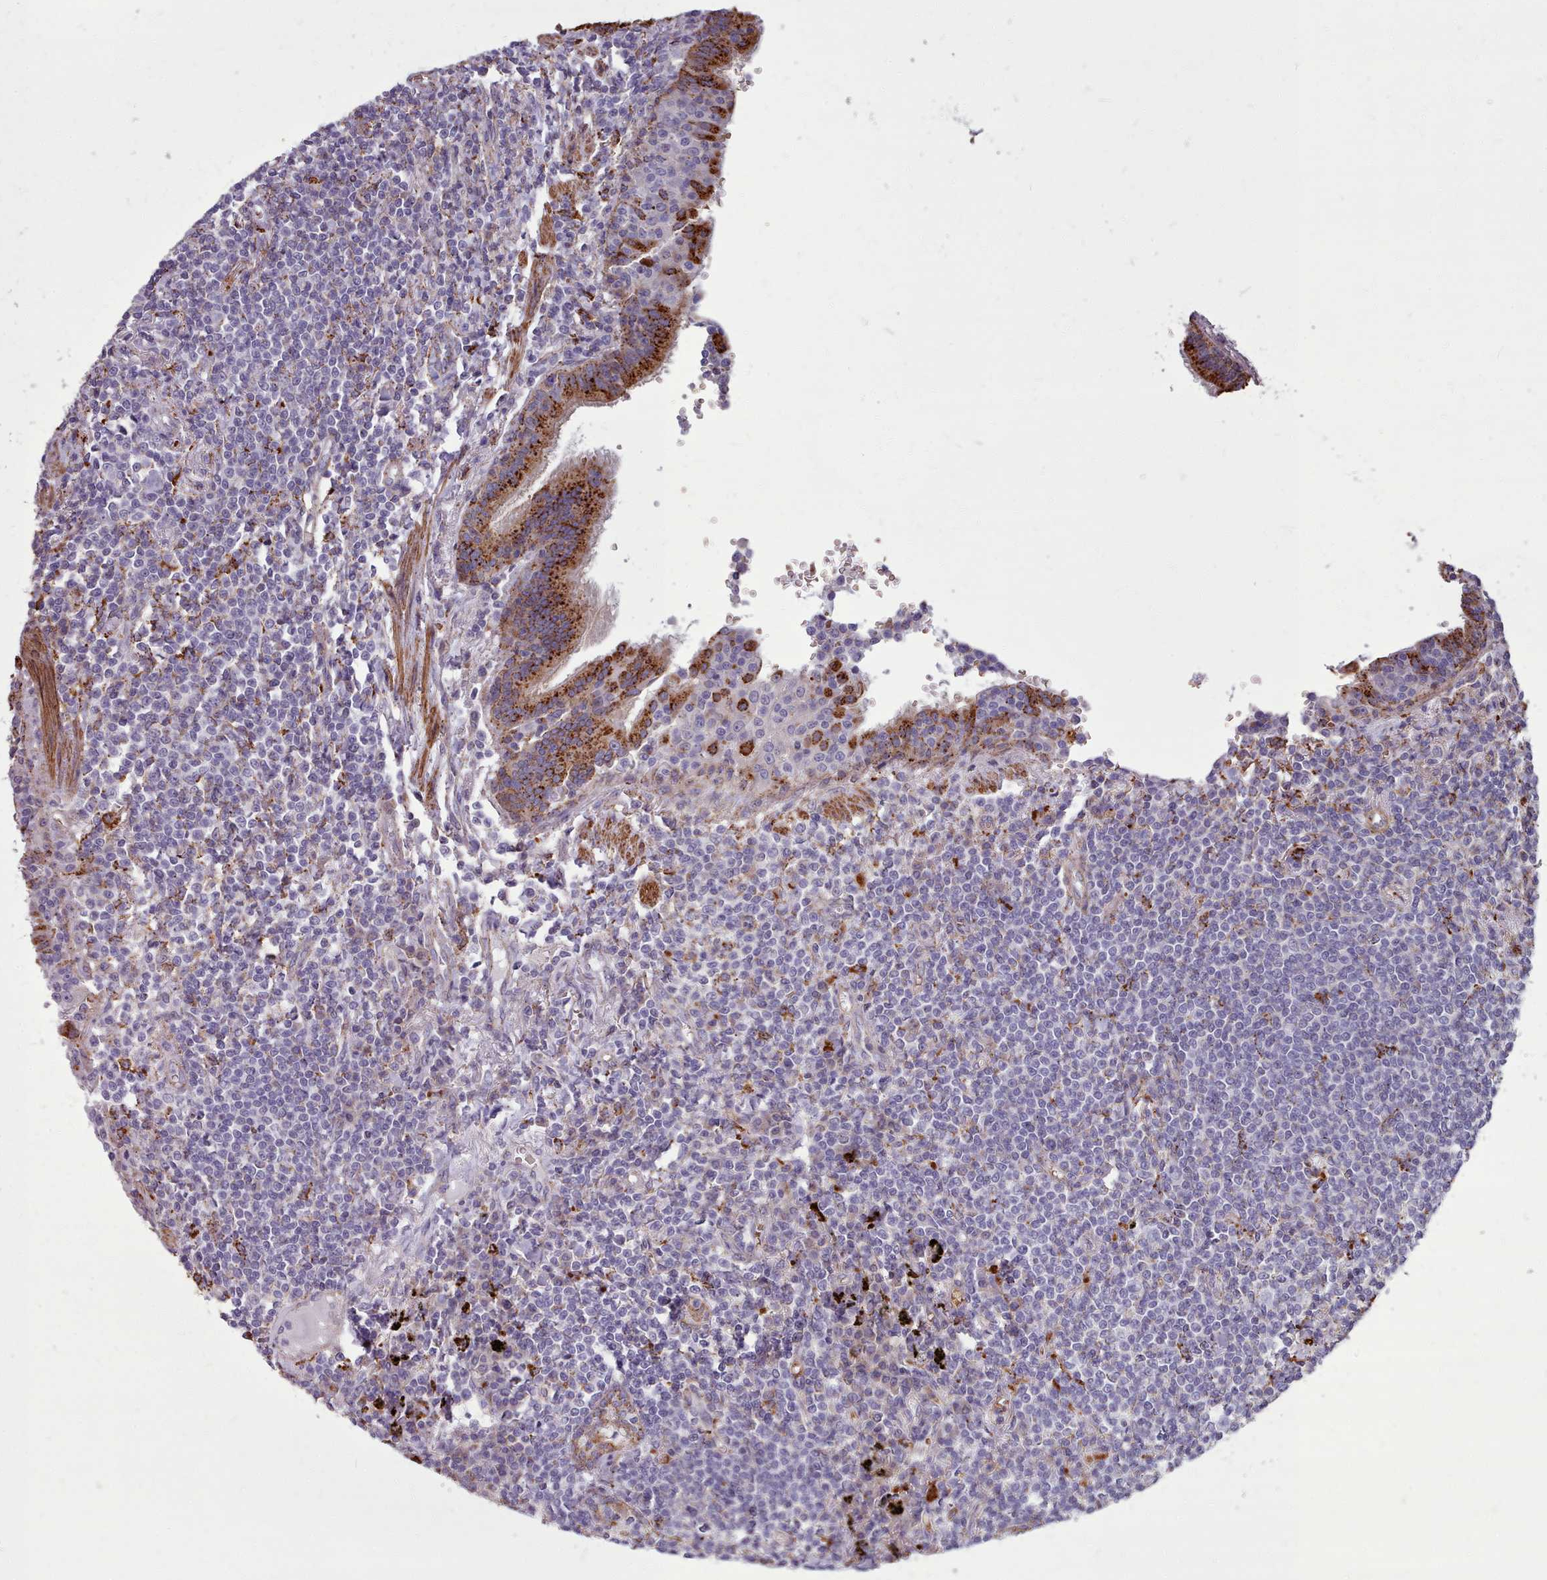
{"staining": {"intensity": "negative", "quantity": "none", "location": "none"}, "tissue": "lymphoma", "cell_type": "Tumor cells", "image_type": "cancer", "snomed": [{"axis": "morphology", "description": "Malignant lymphoma, non-Hodgkin's type, Low grade"}, {"axis": "topography", "description": "Lung"}], "caption": "Immunohistochemistry photomicrograph of lymphoma stained for a protein (brown), which reveals no positivity in tumor cells.", "gene": "PACSIN3", "patient": {"sex": "female", "age": 71}}